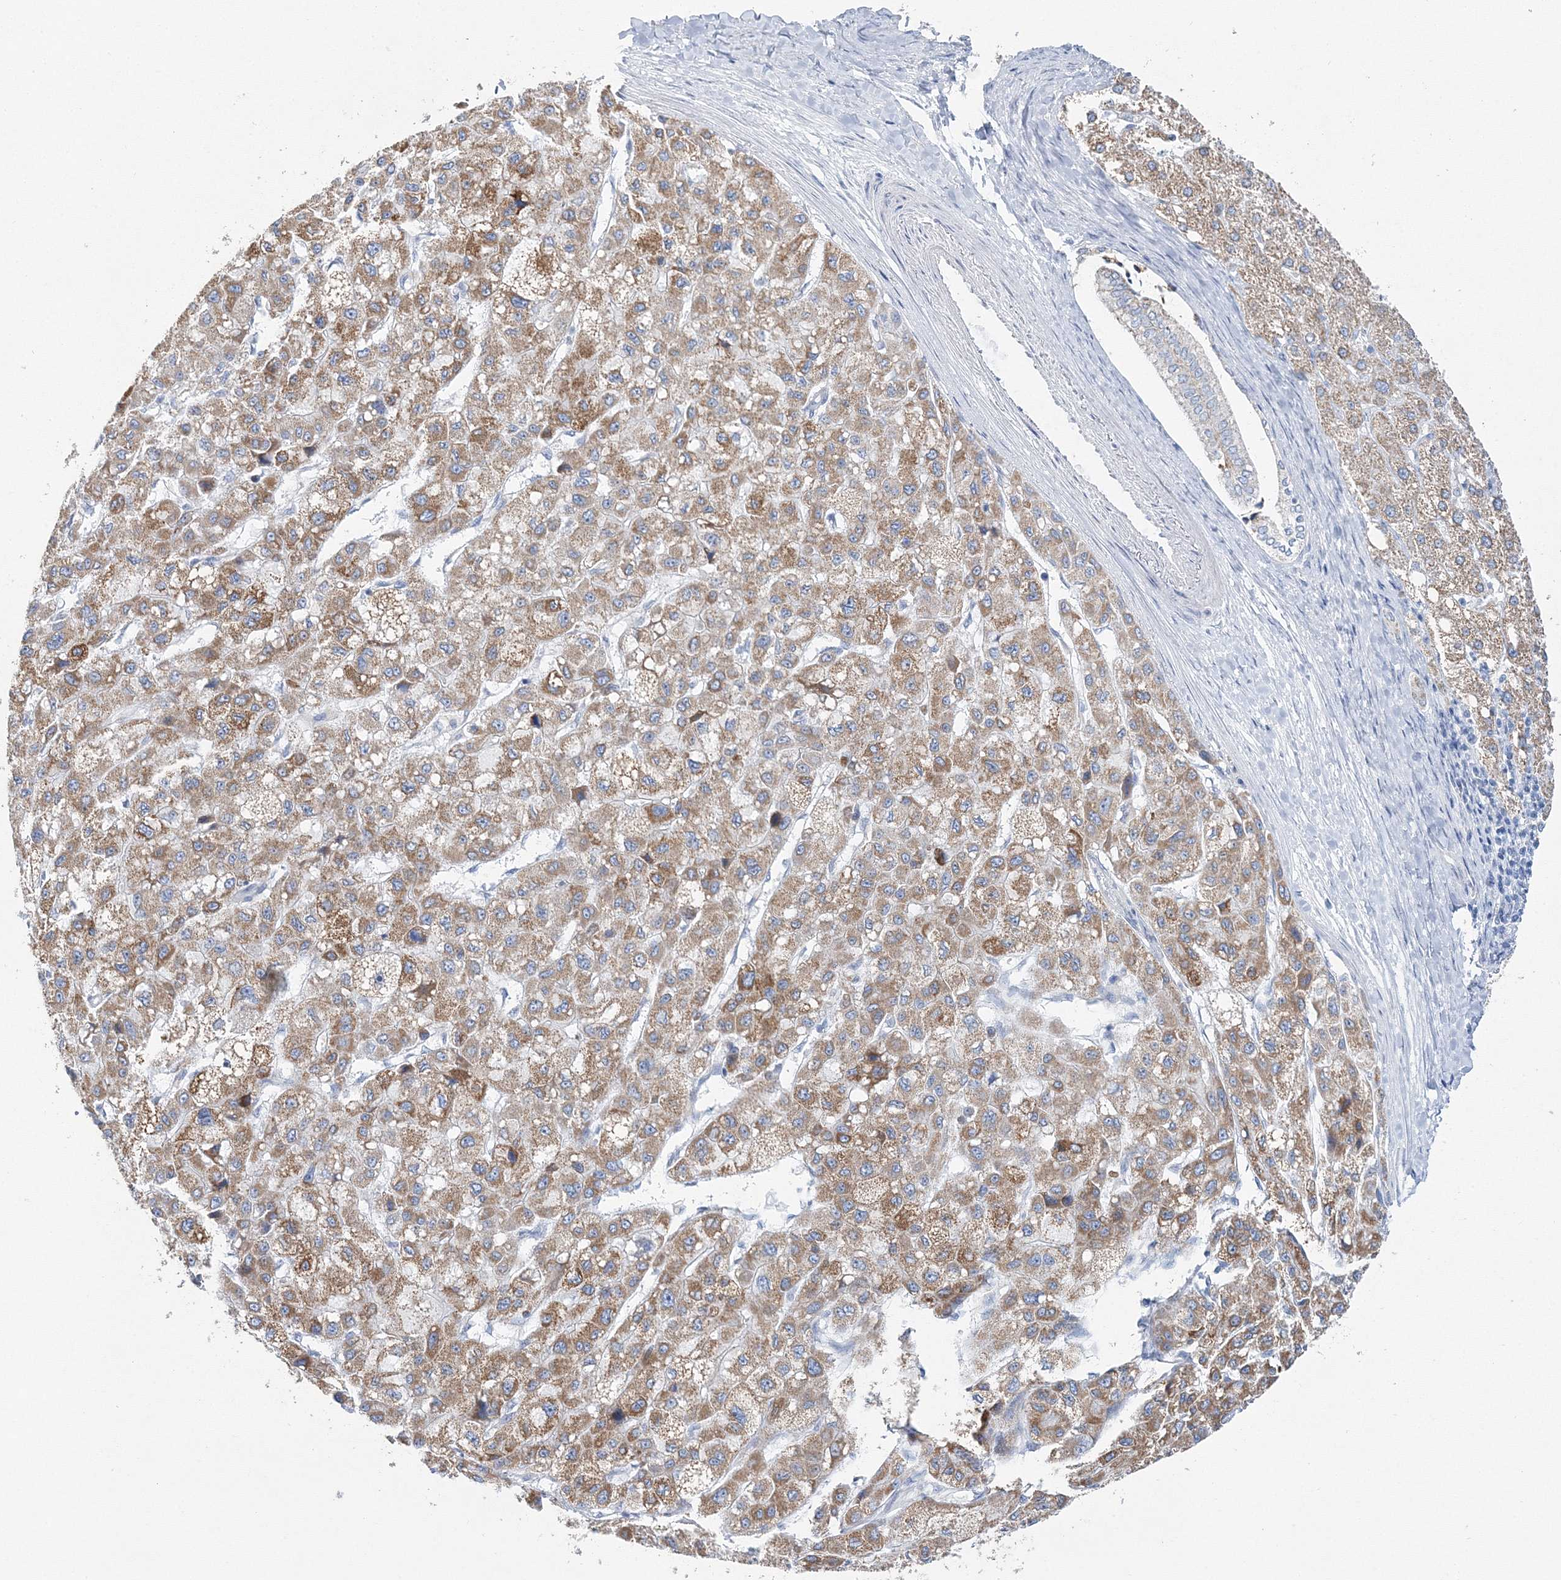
{"staining": {"intensity": "moderate", "quantity": ">75%", "location": "cytoplasmic/membranous"}, "tissue": "liver cancer", "cell_type": "Tumor cells", "image_type": "cancer", "snomed": [{"axis": "morphology", "description": "Carcinoma, Hepatocellular, NOS"}, {"axis": "topography", "description": "Liver"}], "caption": "Immunohistochemical staining of human hepatocellular carcinoma (liver) shows medium levels of moderate cytoplasmic/membranous staining in about >75% of tumor cells.", "gene": "HIBCH", "patient": {"sex": "male", "age": 80}}